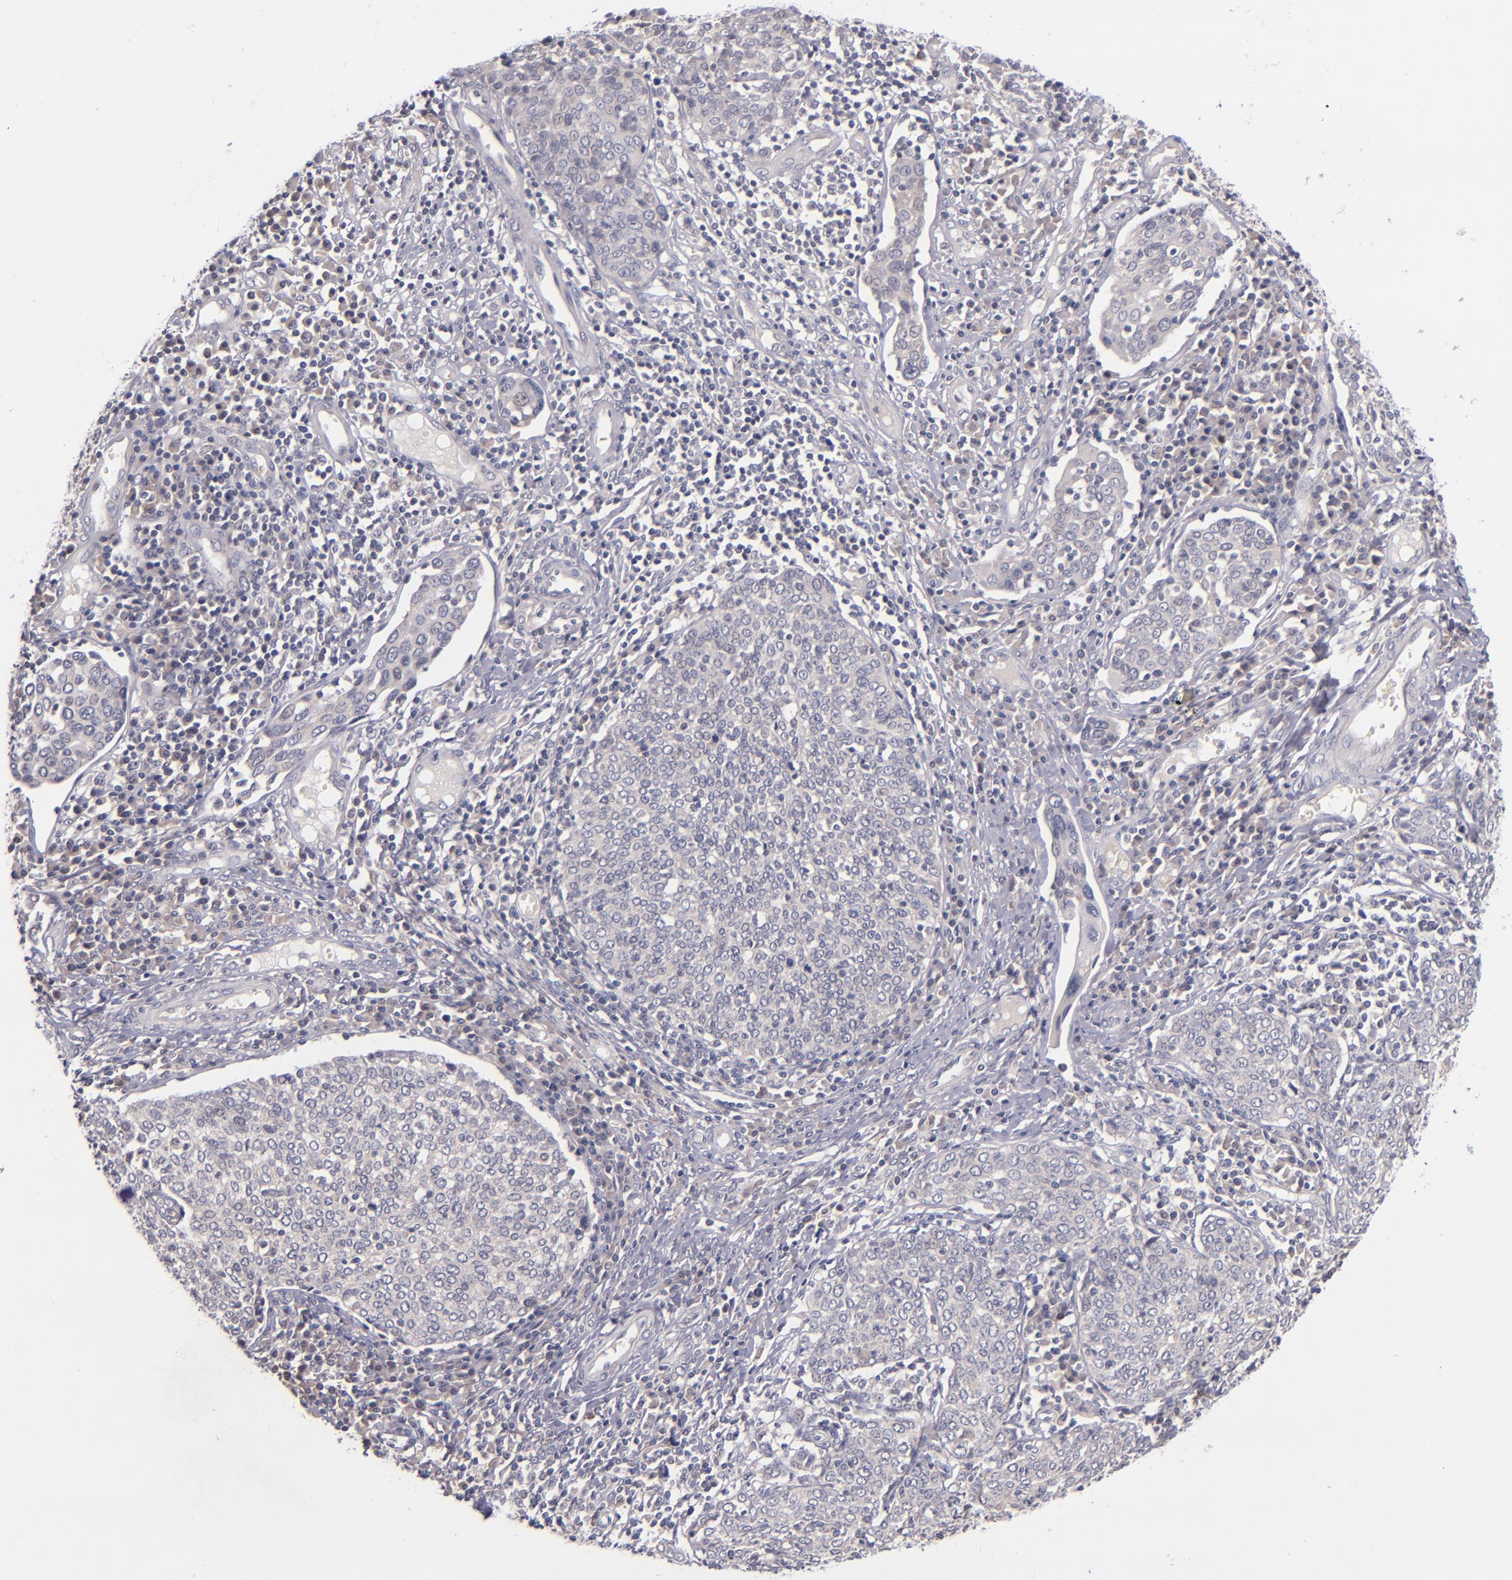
{"staining": {"intensity": "negative", "quantity": "none", "location": "none"}, "tissue": "cervical cancer", "cell_type": "Tumor cells", "image_type": "cancer", "snomed": [{"axis": "morphology", "description": "Squamous cell carcinoma, NOS"}, {"axis": "topography", "description": "Cervix"}], "caption": "A micrograph of squamous cell carcinoma (cervical) stained for a protein shows no brown staining in tumor cells.", "gene": "TSC2", "patient": {"sex": "female", "age": 40}}